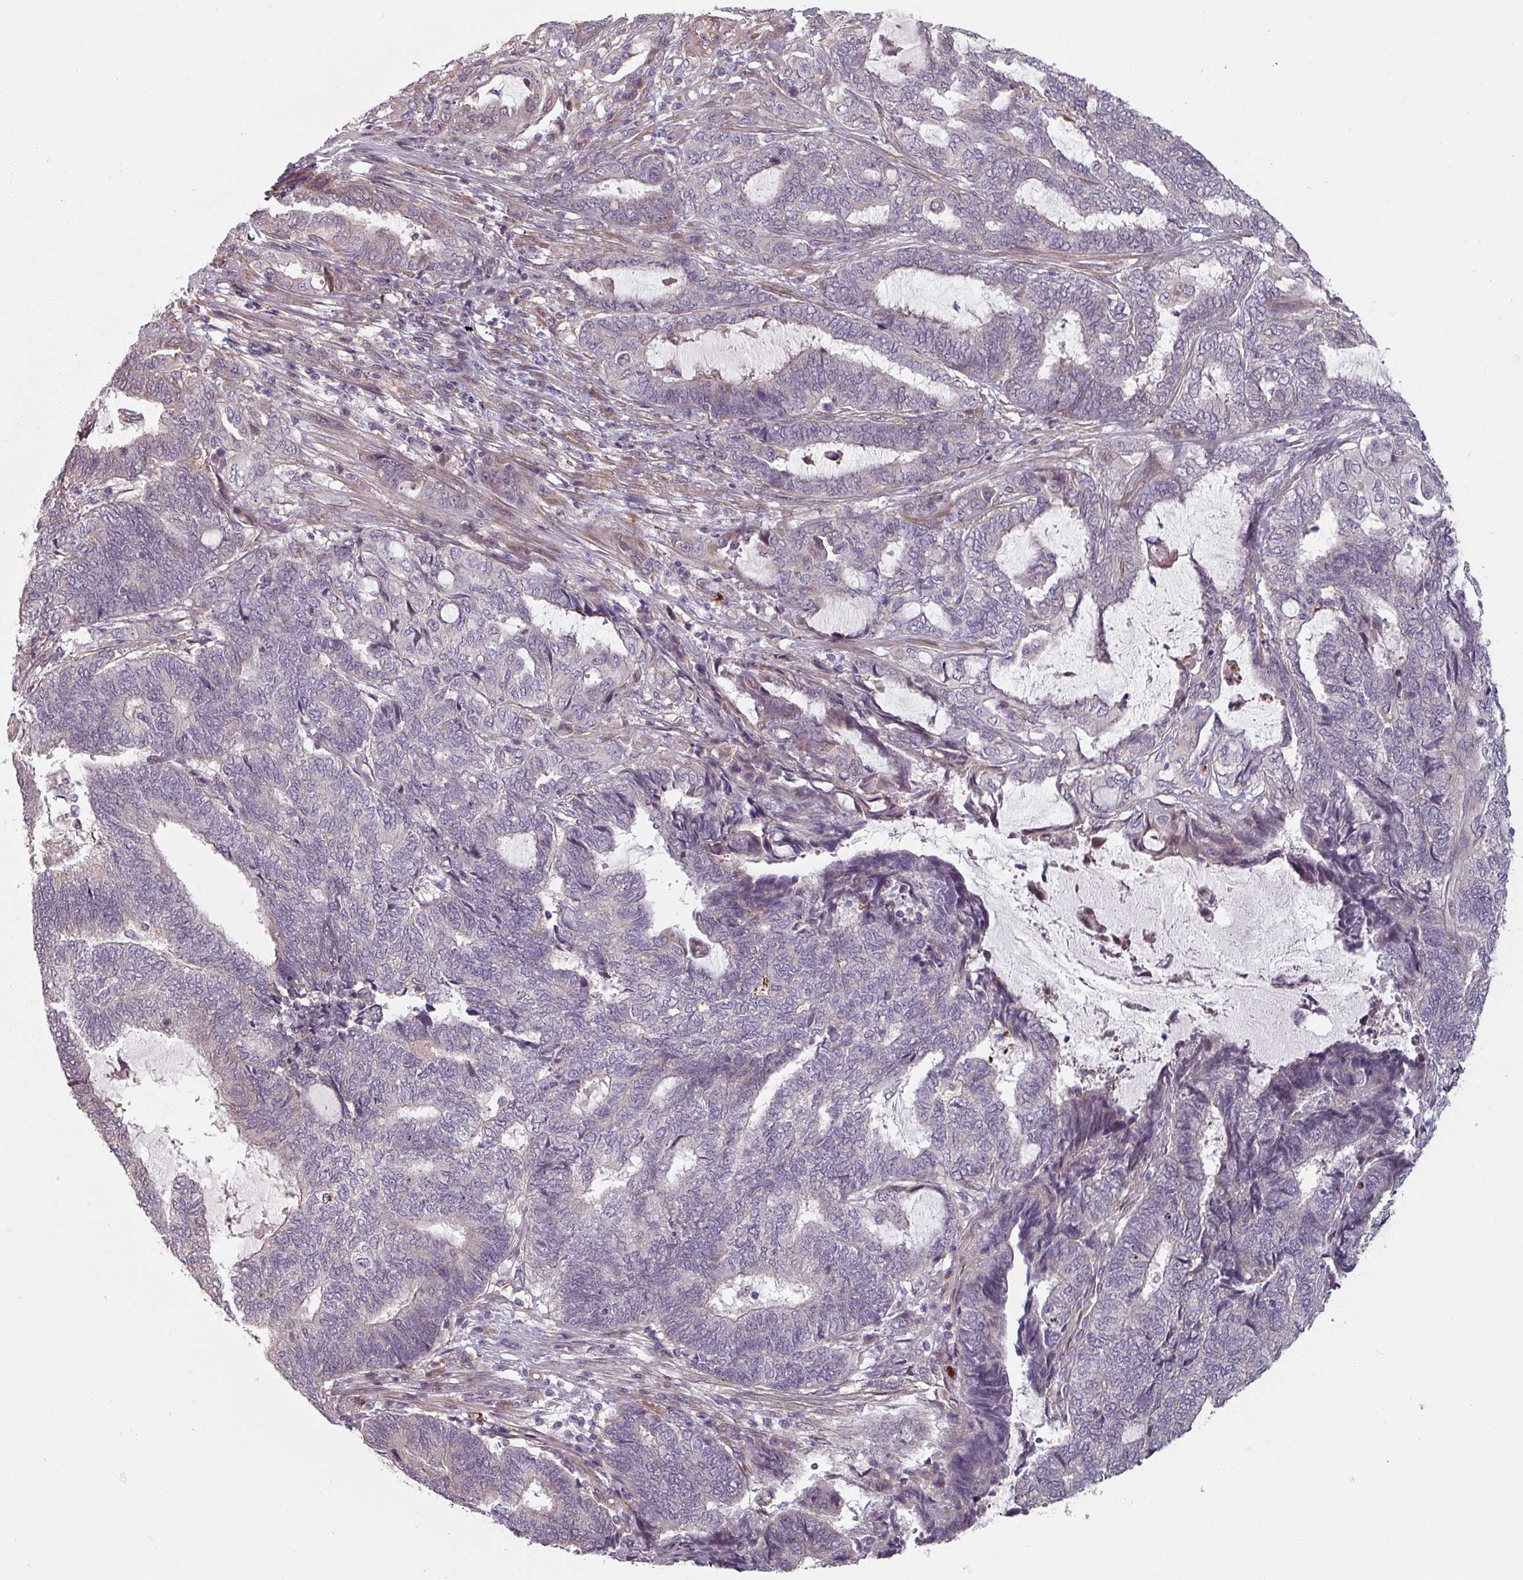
{"staining": {"intensity": "negative", "quantity": "none", "location": "none"}, "tissue": "endometrial cancer", "cell_type": "Tumor cells", "image_type": "cancer", "snomed": [{"axis": "morphology", "description": "Adenocarcinoma, NOS"}, {"axis": "topography", "description": "Uterus"}, {"axis": "topography", "description": "Endometrium"}], "caption": "DAB (3,3'-diaminobenzidine) immunohistochemical staining of endometrial adenocarcinoma exhibits no significant expression in tumor cells. (Stains: DAB (3,3'-diaminobenzidine) IHC with hematoxylin counter stain, Microscopy: brightfield microscopy at high magnification).", "gene": "C4BPB", "patient": {"sex": "female", "age": 70}}